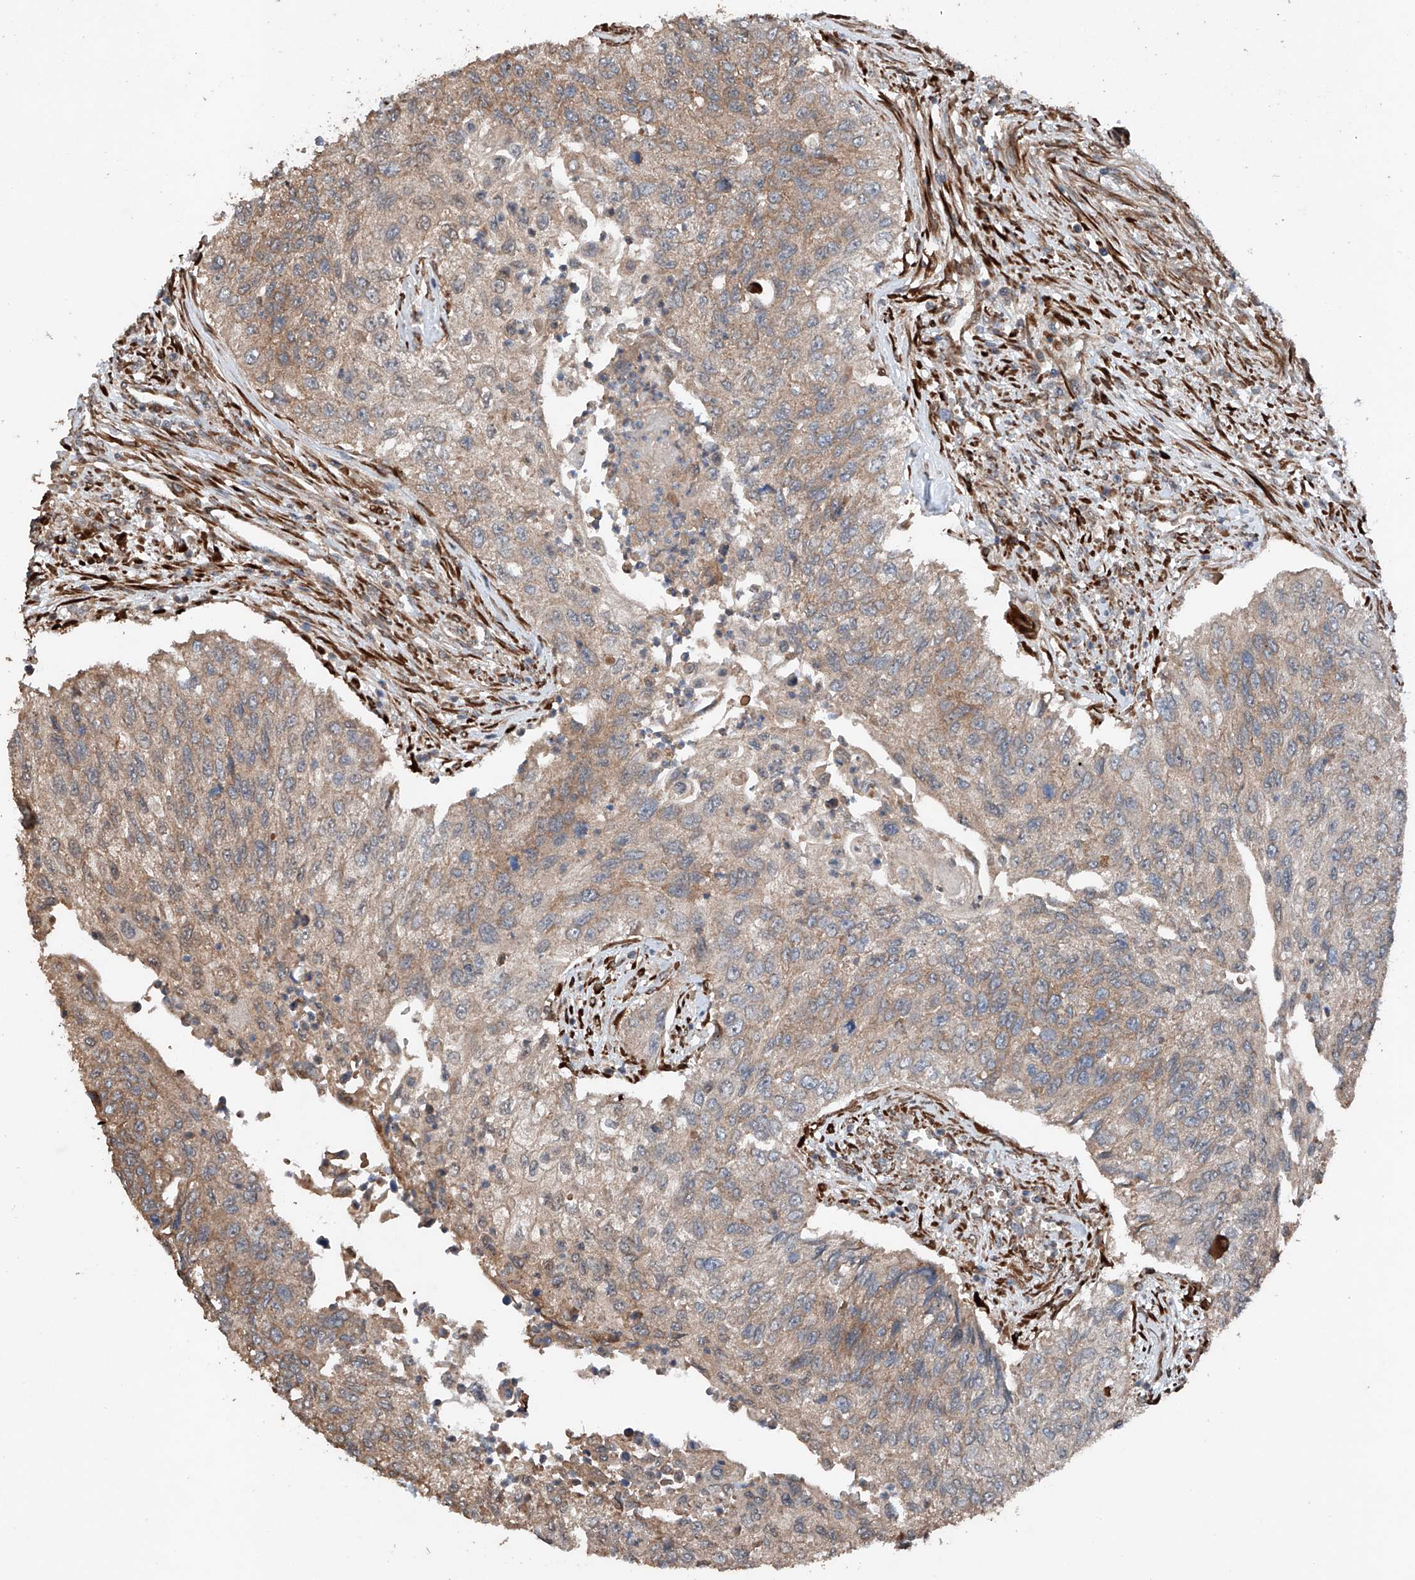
{"staining": {"intensity": "weak", "quantity": ">75%", "location": "cytoplasmic/membranous"}, "tissue": "urothelial cancer", "cell_type": "Tumor cells", "image_type": "cancer", "snomed": [{"axis": "morphology", "description": "Urothelial carcinoma, High grade"}, {"axis": "topography", "description": "Urinary bladder"}], "caption": "A low amount of weak cytoplasmic/membranous positivity is seen in approximately >75% of tumor cells in urothelial carcinoma (high-grade) tissue.", "gene": "AP4B1", "patient": {"sex": "female", "age": 60}}